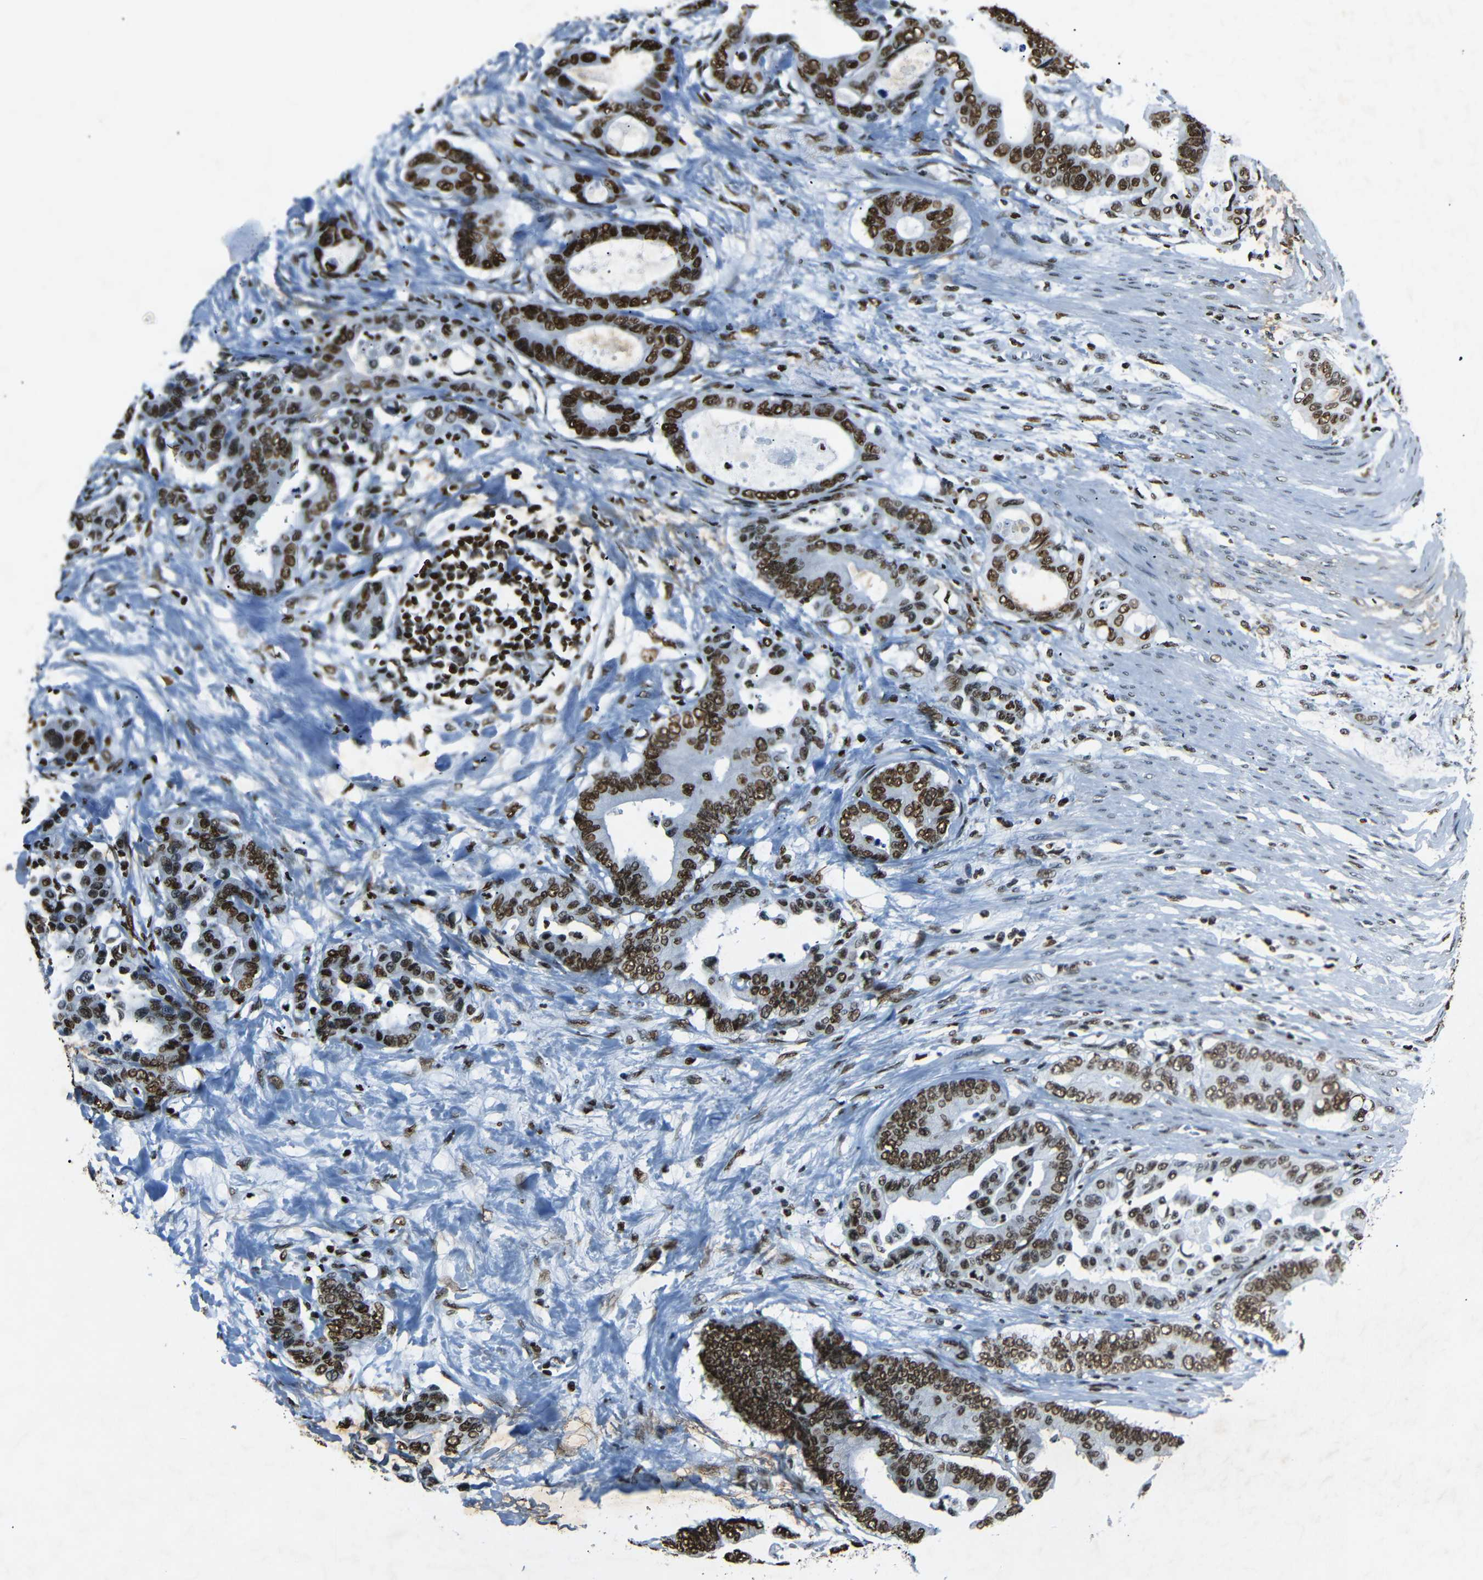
{"staining": {"intensity": "strong", "quantity": ">75%", "location": "nuclear"}, "tissue": "colorectal cancer", "cell_type": "Tumor cells", "image_type": "cancer", "snomed": [{"axis": "morphology", "description": "Normal tissue, NOS"}, {"axis": "morphology", "description": "Adenocarcinoma, NOS"}, {"axis": "topography", "description": "Colon"}], "caption": "A brown stain highlights strong nuclear positivity of a protein in human colorectal cancer (adenocarcinoma) tumor cells.", "gene": "HMGN1", "patient": {"sex": "male", "age": 82}}